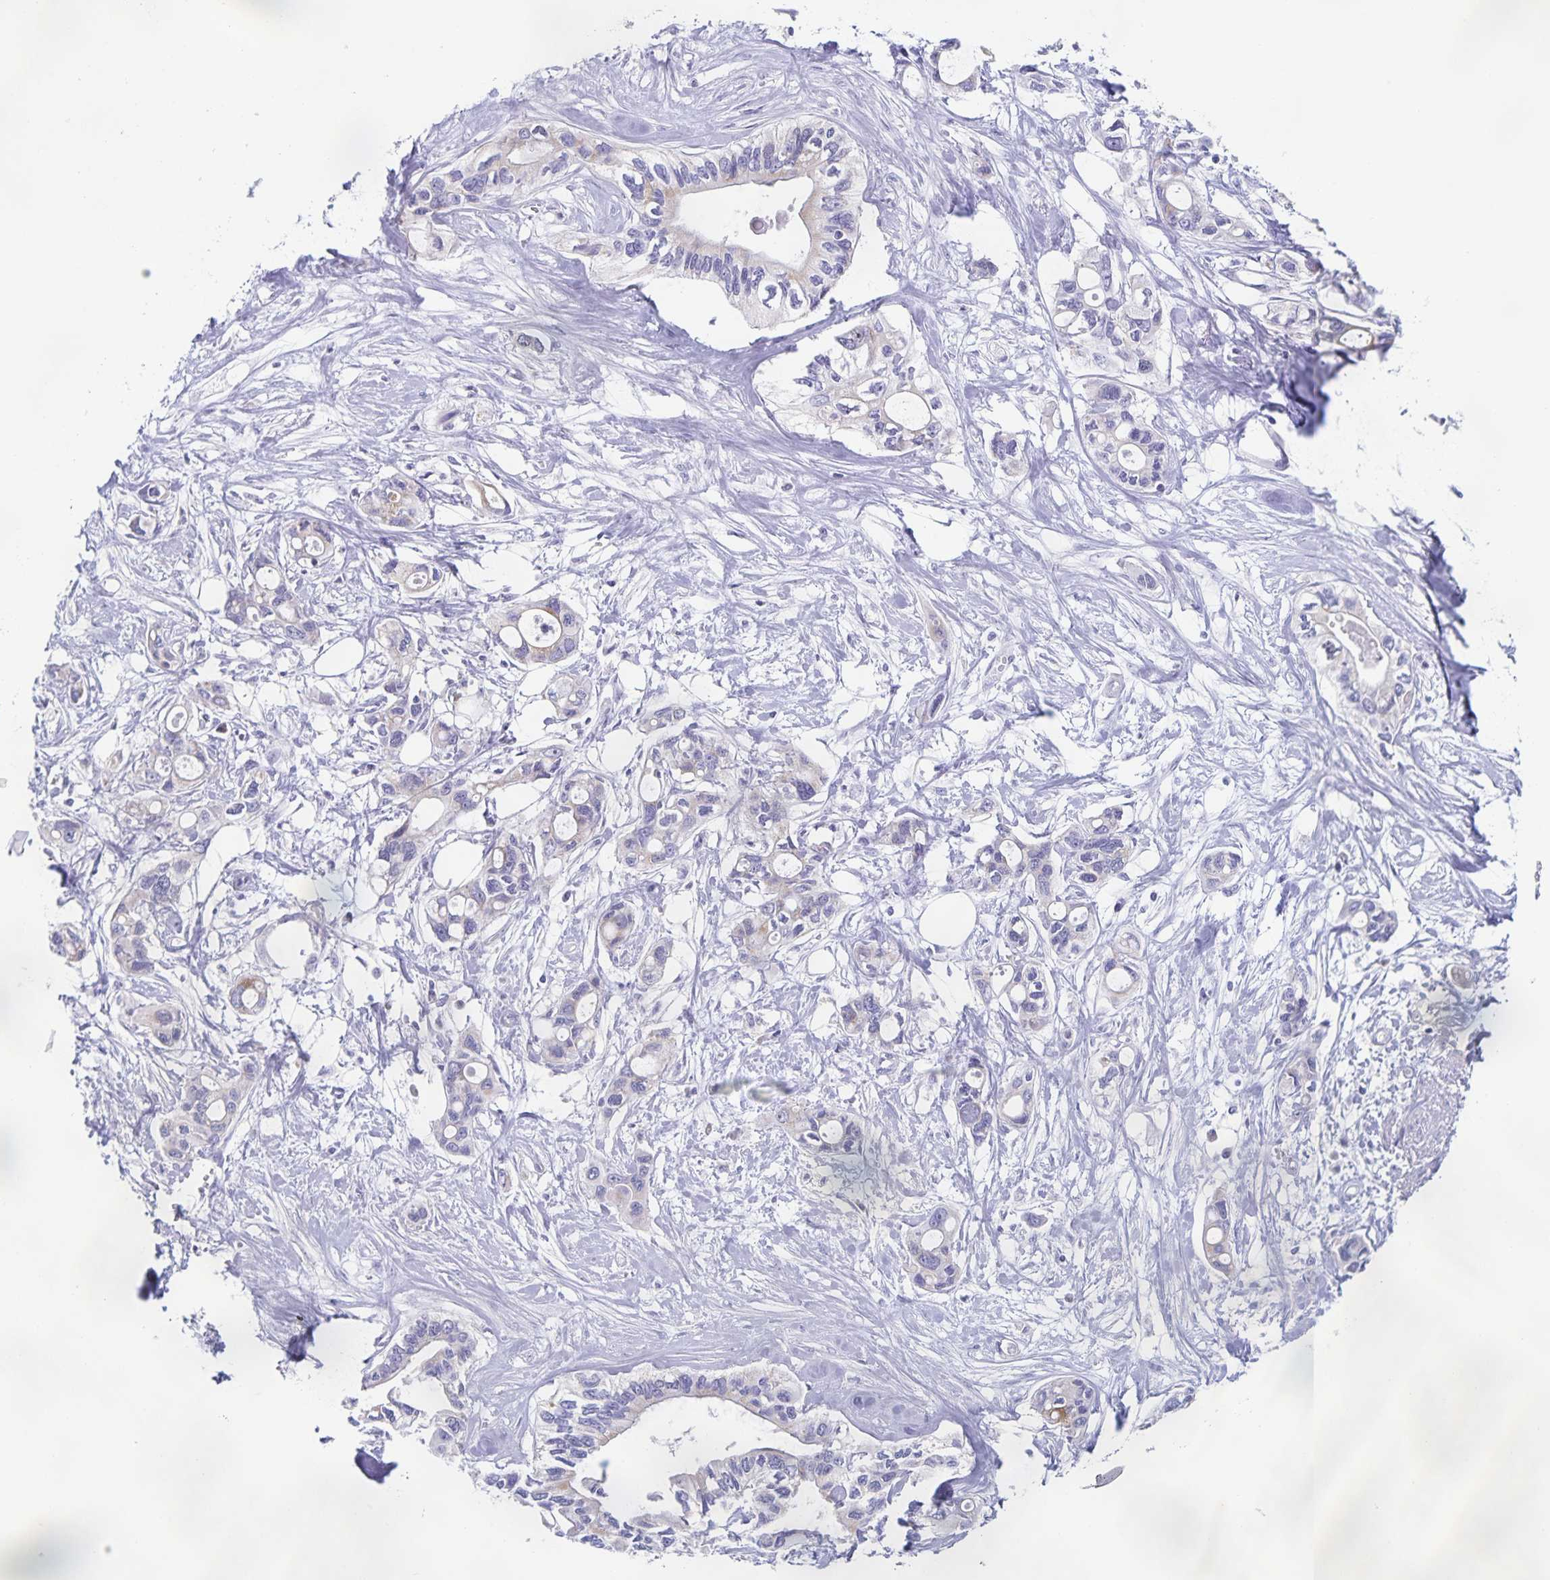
{"staining": {"intensity": "negative", "quantity": "none", "location": "none"}, "tissue": "pancreatic cancer", "cell_type": "Tumor cells", "image_type": "cancer", "snomed": [{"axis": "morphology", "description": "Adenocarcinoma, NOS"}, {"axis": "topography", "description": "Pancreas"}], "caption": "Protein analysis of pancreatic cancer (adenocarcinoma) reveals no significant staining in tumor cells.", "gene": "CENPH", "patient": {"sex": "male", "age": 60}}